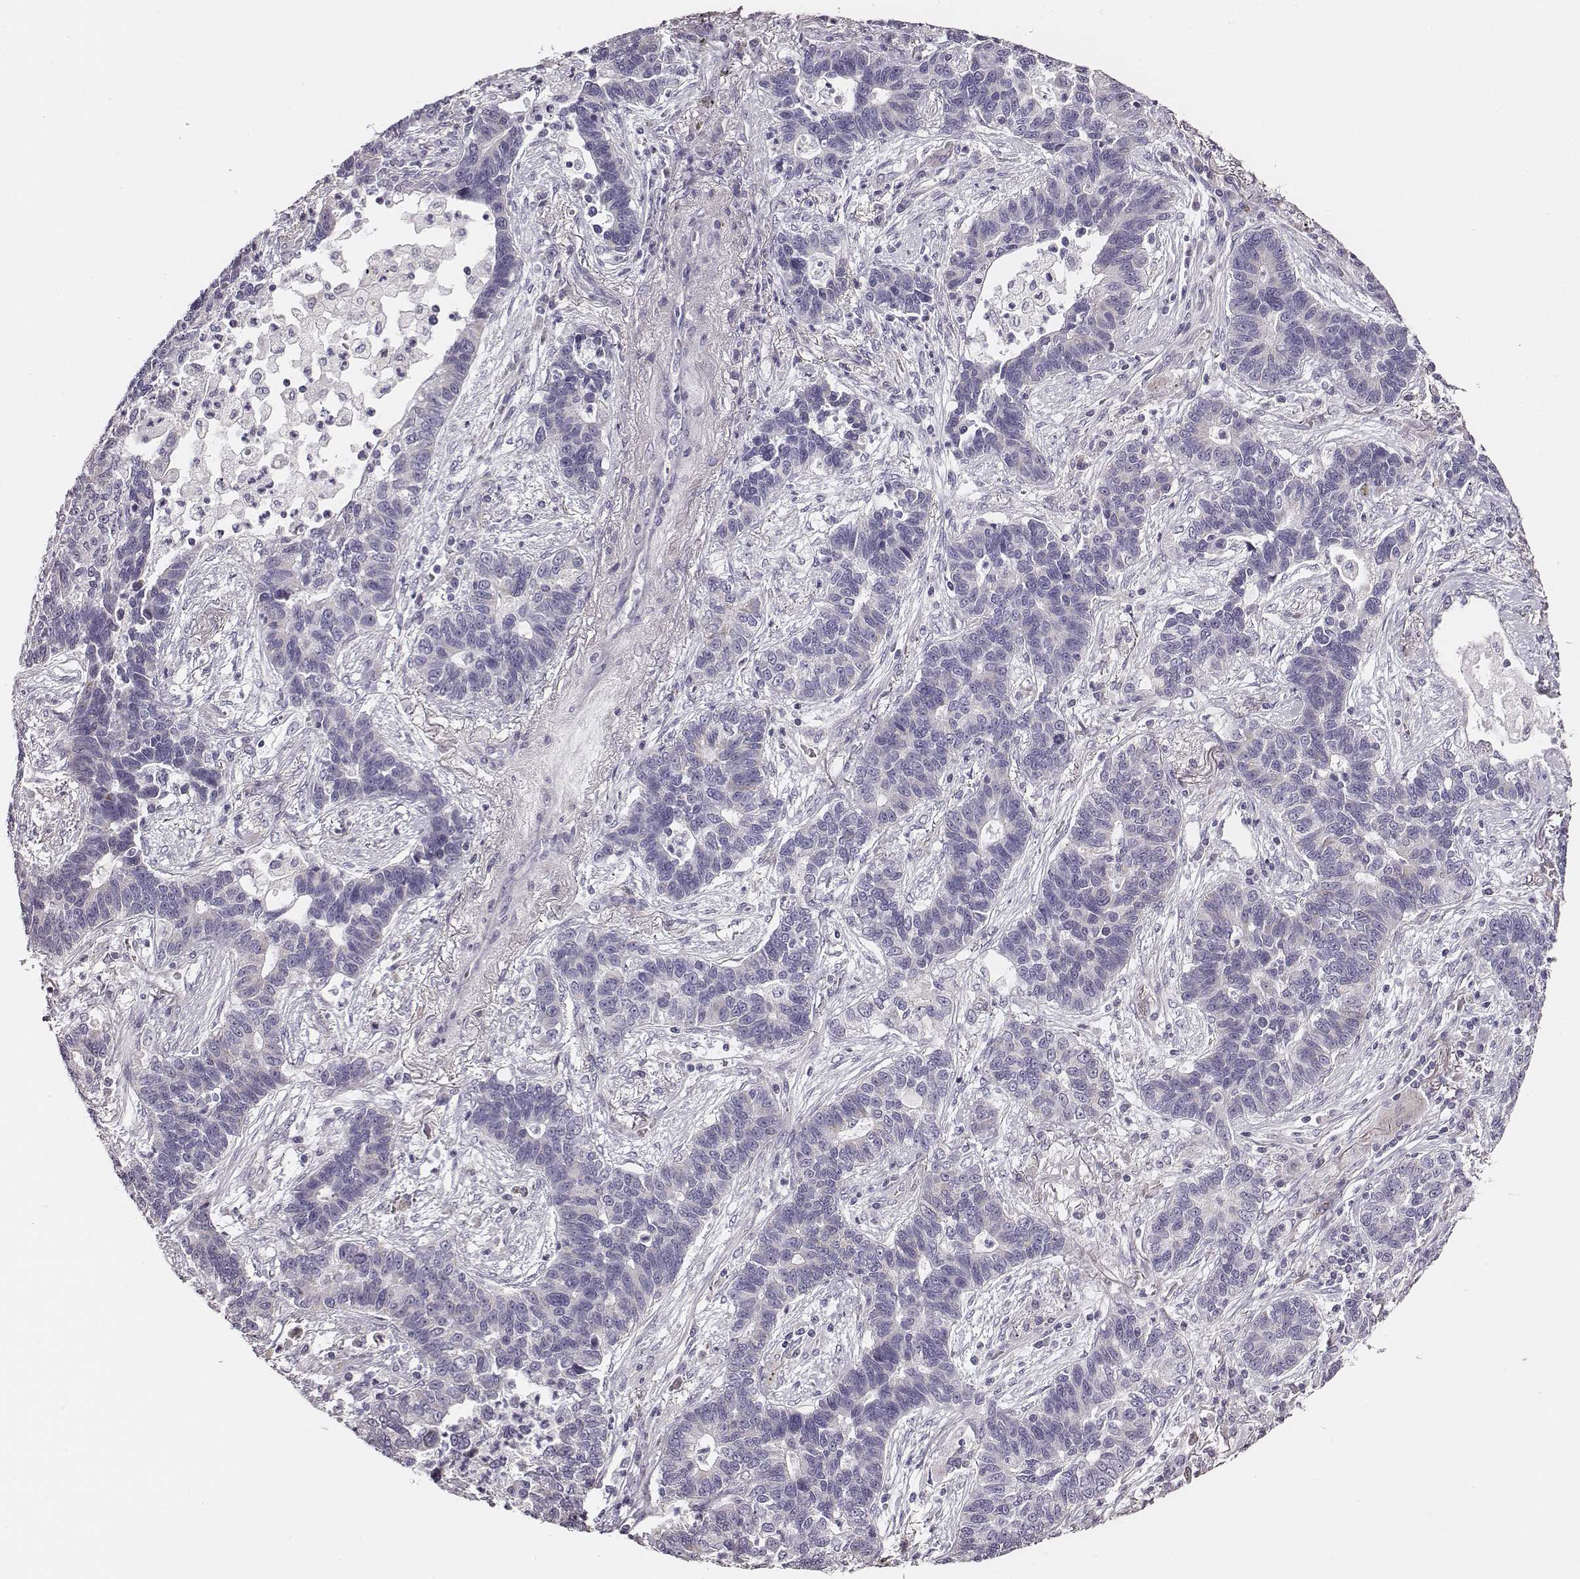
{"staining": {"intensity": "negative", "quantity": "none", "location": "none"}, "tissue": "lung cancer", "cell_type": "Tumor cells", "image_type": "cancer", "snomed": [{"axis": "morphology", "description": "Adenocarcinoma, NOS"}, {"axis": "topography", "description": "Lung"}], "caption": "Lung adenocarcinoma was stained to show a protein in brown. There is no significant staining in tumor cells.", "gene": "UBL4B", "patient": {"sex": "female", "age": 57}}